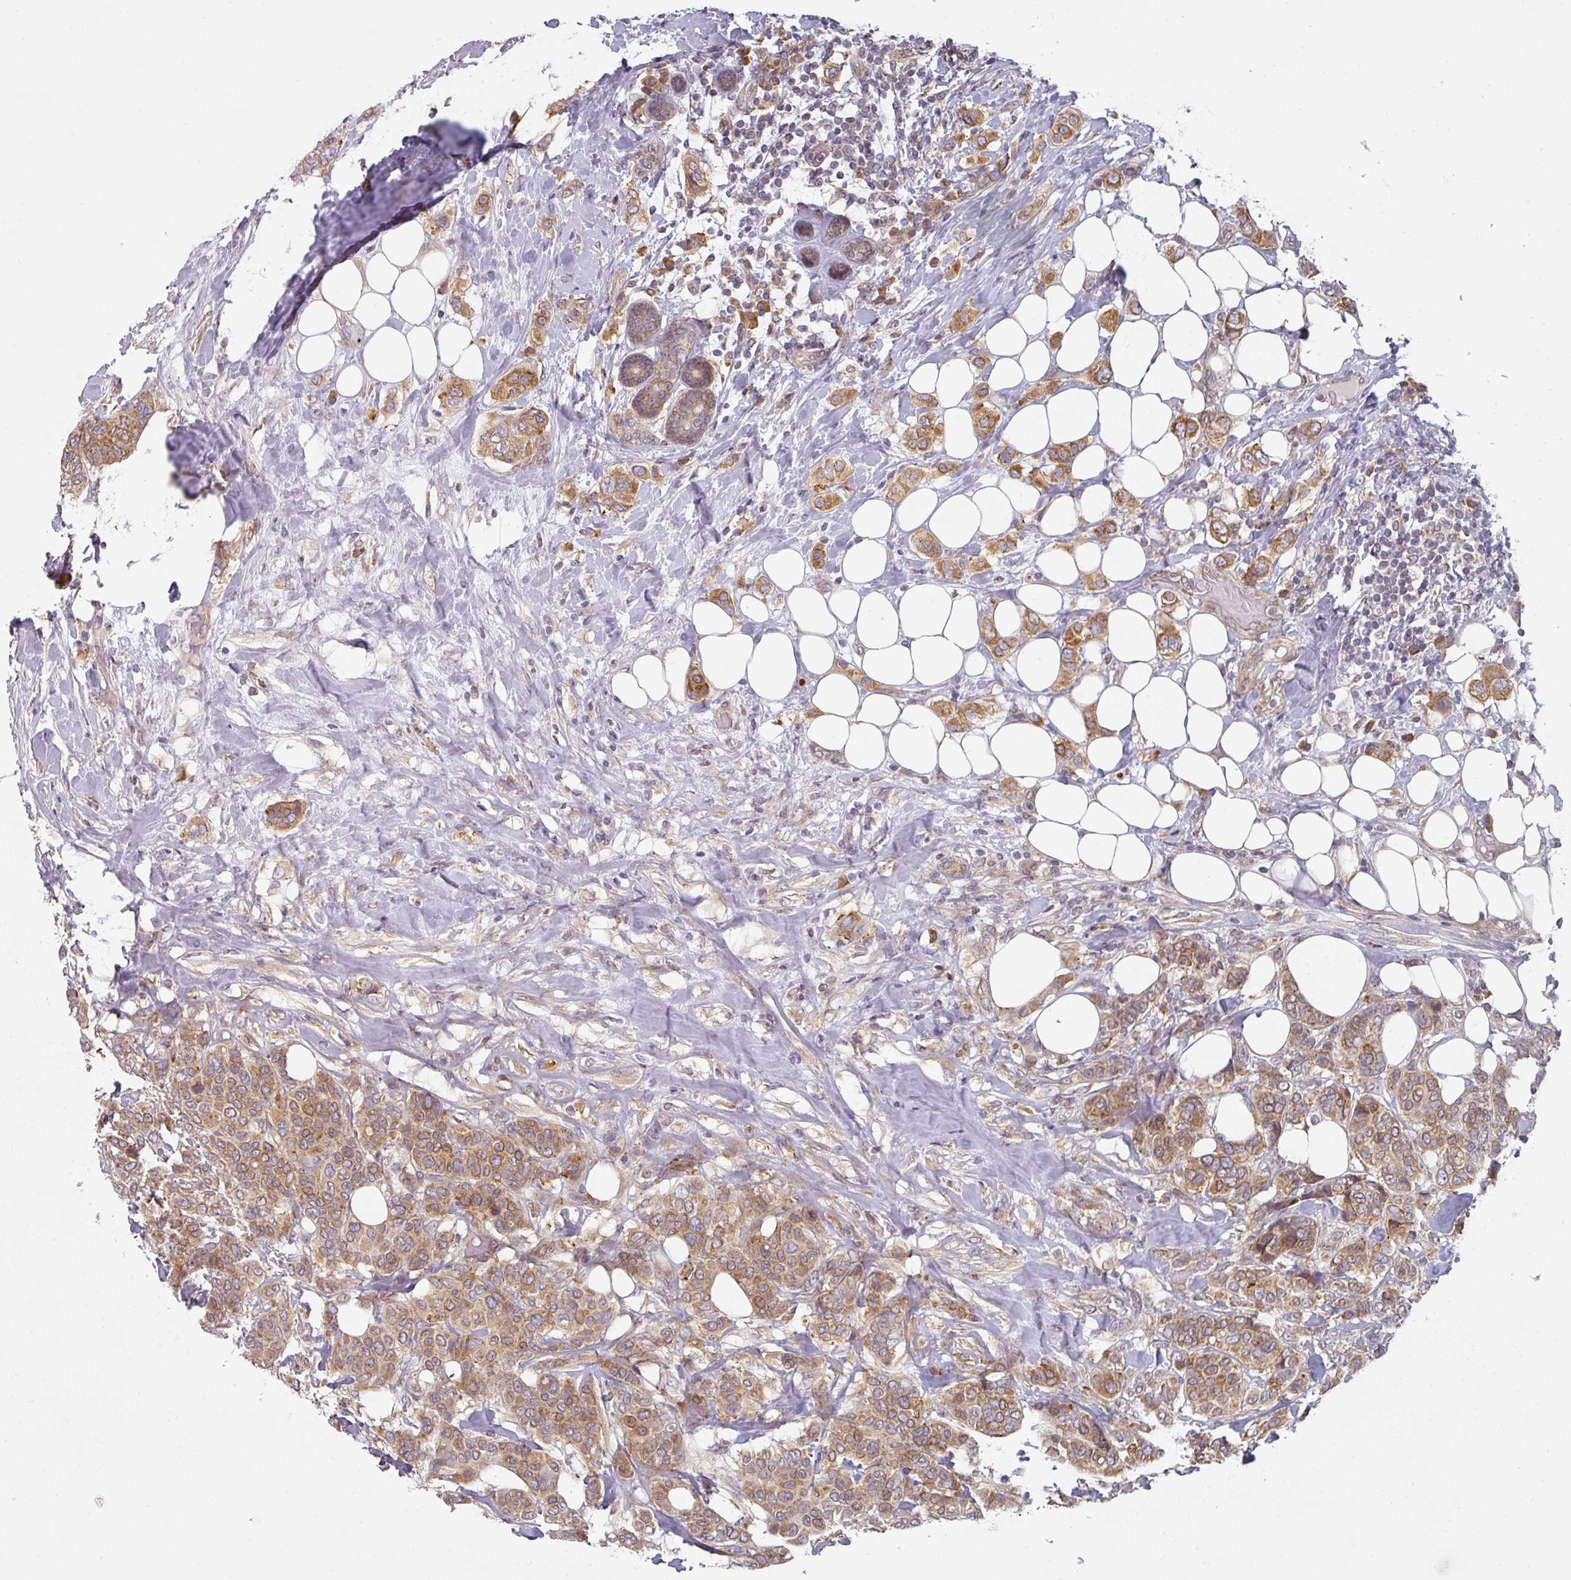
{"staining": {"intensity": "moderate", "quantity": ">75%", "location": "cytoplasmic/membranous"}, "tissue": "breast cancer", "cell_type": "Tumor cells", "image_type": "cancer", "snomed": [{"axis": "morphology", "description": "Lobular carcinoma"}, {"axis": "topography", "description": "Breast"}], "caption": "This is a photomicrograph of immunohistochemistry (IHC) staining of breast lobular carcinoma, which shows moderate positivity in the cytoplasmic/membranous of tumor cells.", "gene": "TAPT1", "patient": {"sex": "female", "age": 51}}